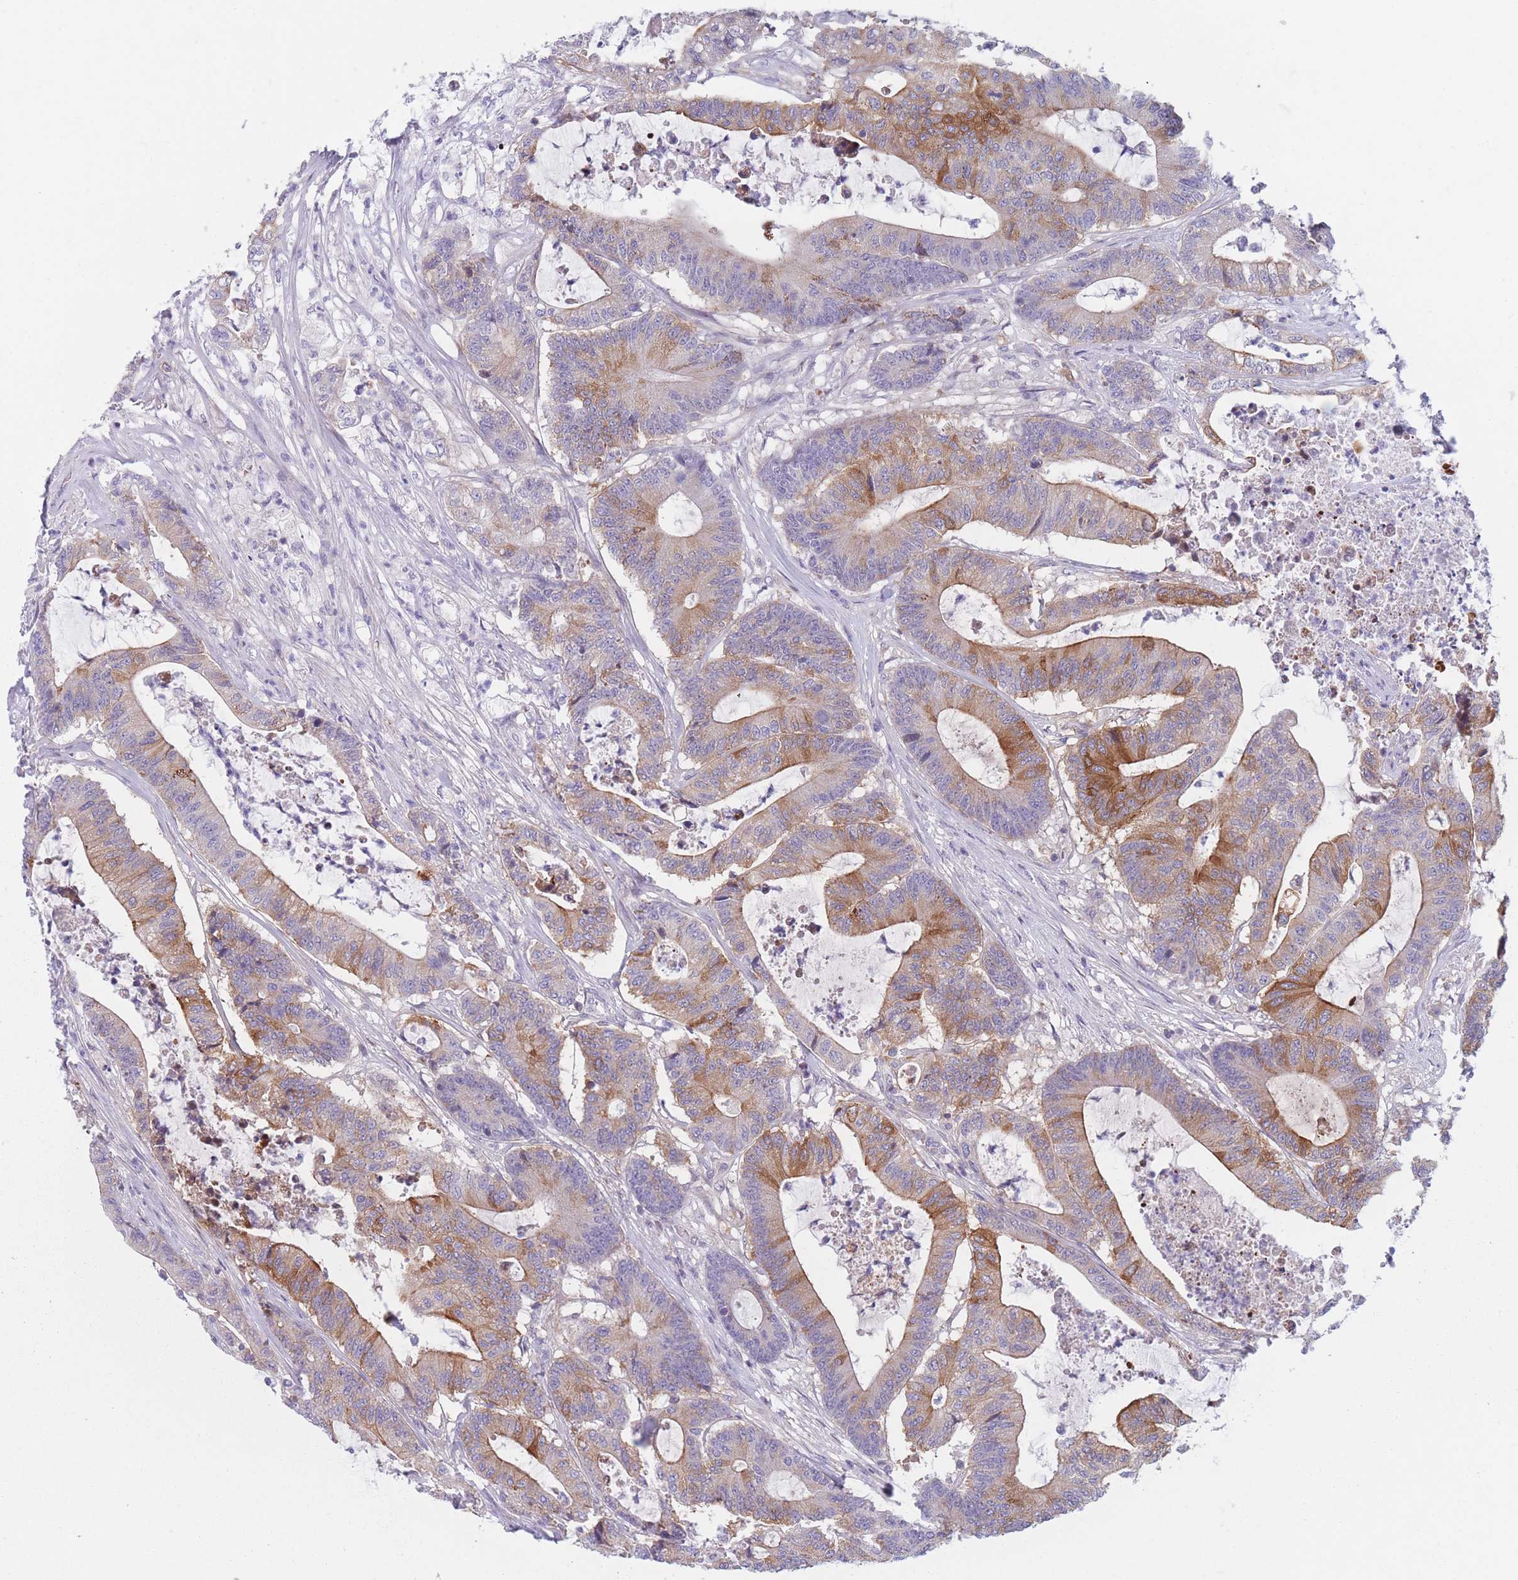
{"staining": {"intensity": "moderate", "quantity": "25%-75%", "location": "cytoplasmic/membranous"}, "tissue": "colorectal cancer", "cell_type": "Tumor cells", "image_type": "cancer", "snomed": [{"axis": "morphology", "description": "Adenocarcinoma, NOS"}, {"axis": "topography", "description": "Colon"}], "caption": "DAB (3,3'-diaminobenzidine) immunohistochemical staining of colorectal adenocarcinoma displays moderate cytoplasmic/membranous protein positivity in approximately 25%-75% of tumor cells.", "gene": "PDE4A", "patient": {"sex": "female", "age": 84}}